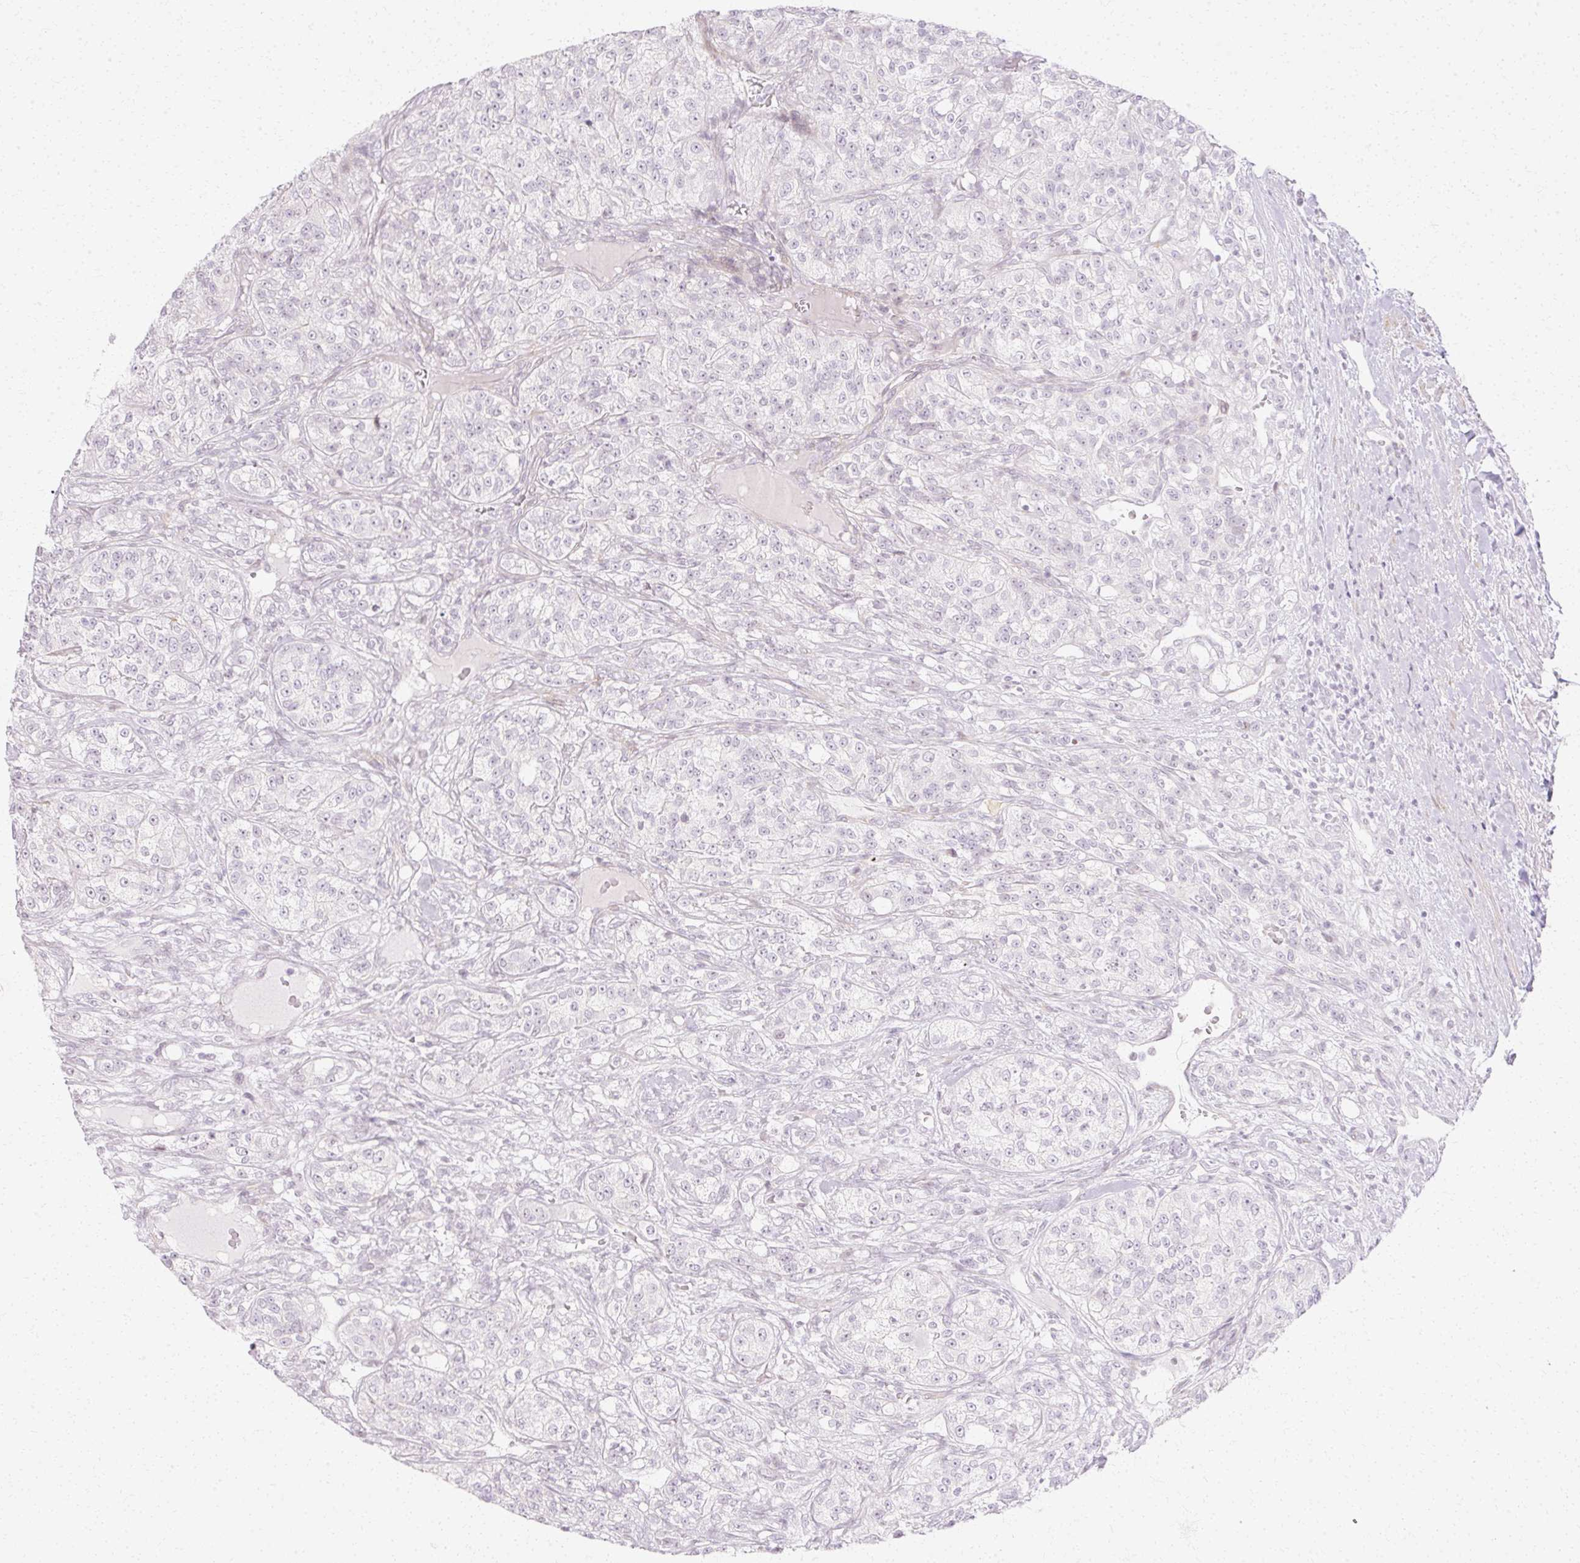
{"staining": {"intensity": "negative", "quantity": "none", "location": "none"}, "tissue": "renal cancer", "cell_type": "Tumor cells", "image_type": "cancer", "snomed": [{"axis": "morphology", "description": "Adenocarcinoma, NOS"}, {"axis": "topography", "description": "Kidney"}], "caption": "This is an immunohistochemistry (IHC) image of adenocarcinoma (renal). There is no staining in tumor cells.", "gene": "C3orf49", "patient": {"sex": "female", "age": 63}}